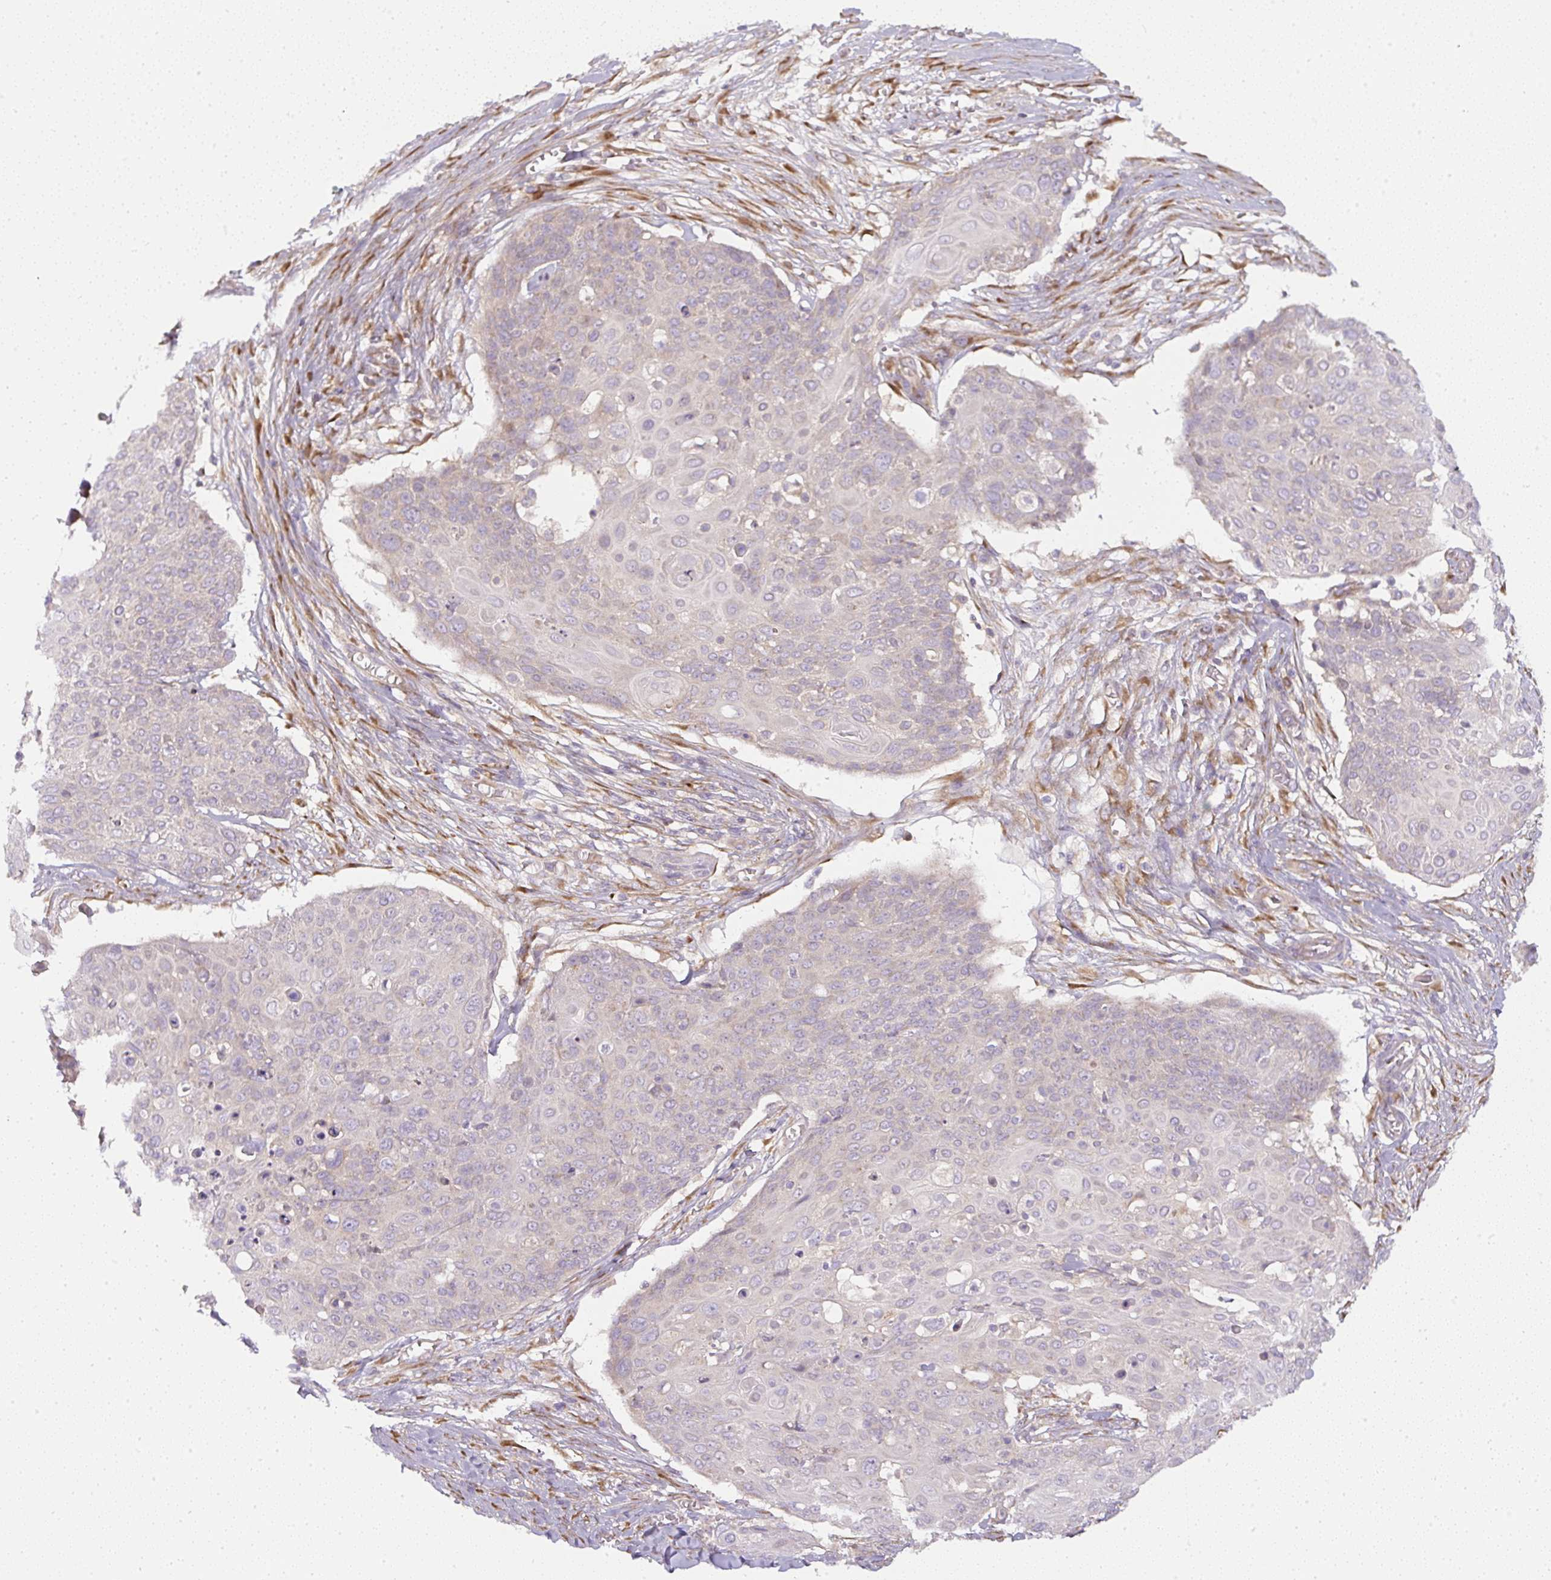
{"staining": {"intensity": "weak", "quantity": "<25%", "location": "cytoplasmic/membranous"}, "tissue": "skin cancer", "cell_type": "Tumor cells", "image_type": "cancer", "snomed": [{"axis": "morphology", "description": "Squamous cell carcinoma, NOS"}, {"axis": "topography", "description": "Skin"}, {"axis": "topography", "description": "Vulva"}], "caption": "Immunohistochemistry of skin cancer demonstrates no positivity in tumor cells.", "gene": "MLX", "patient": {"sex": "female", "age": 85}}